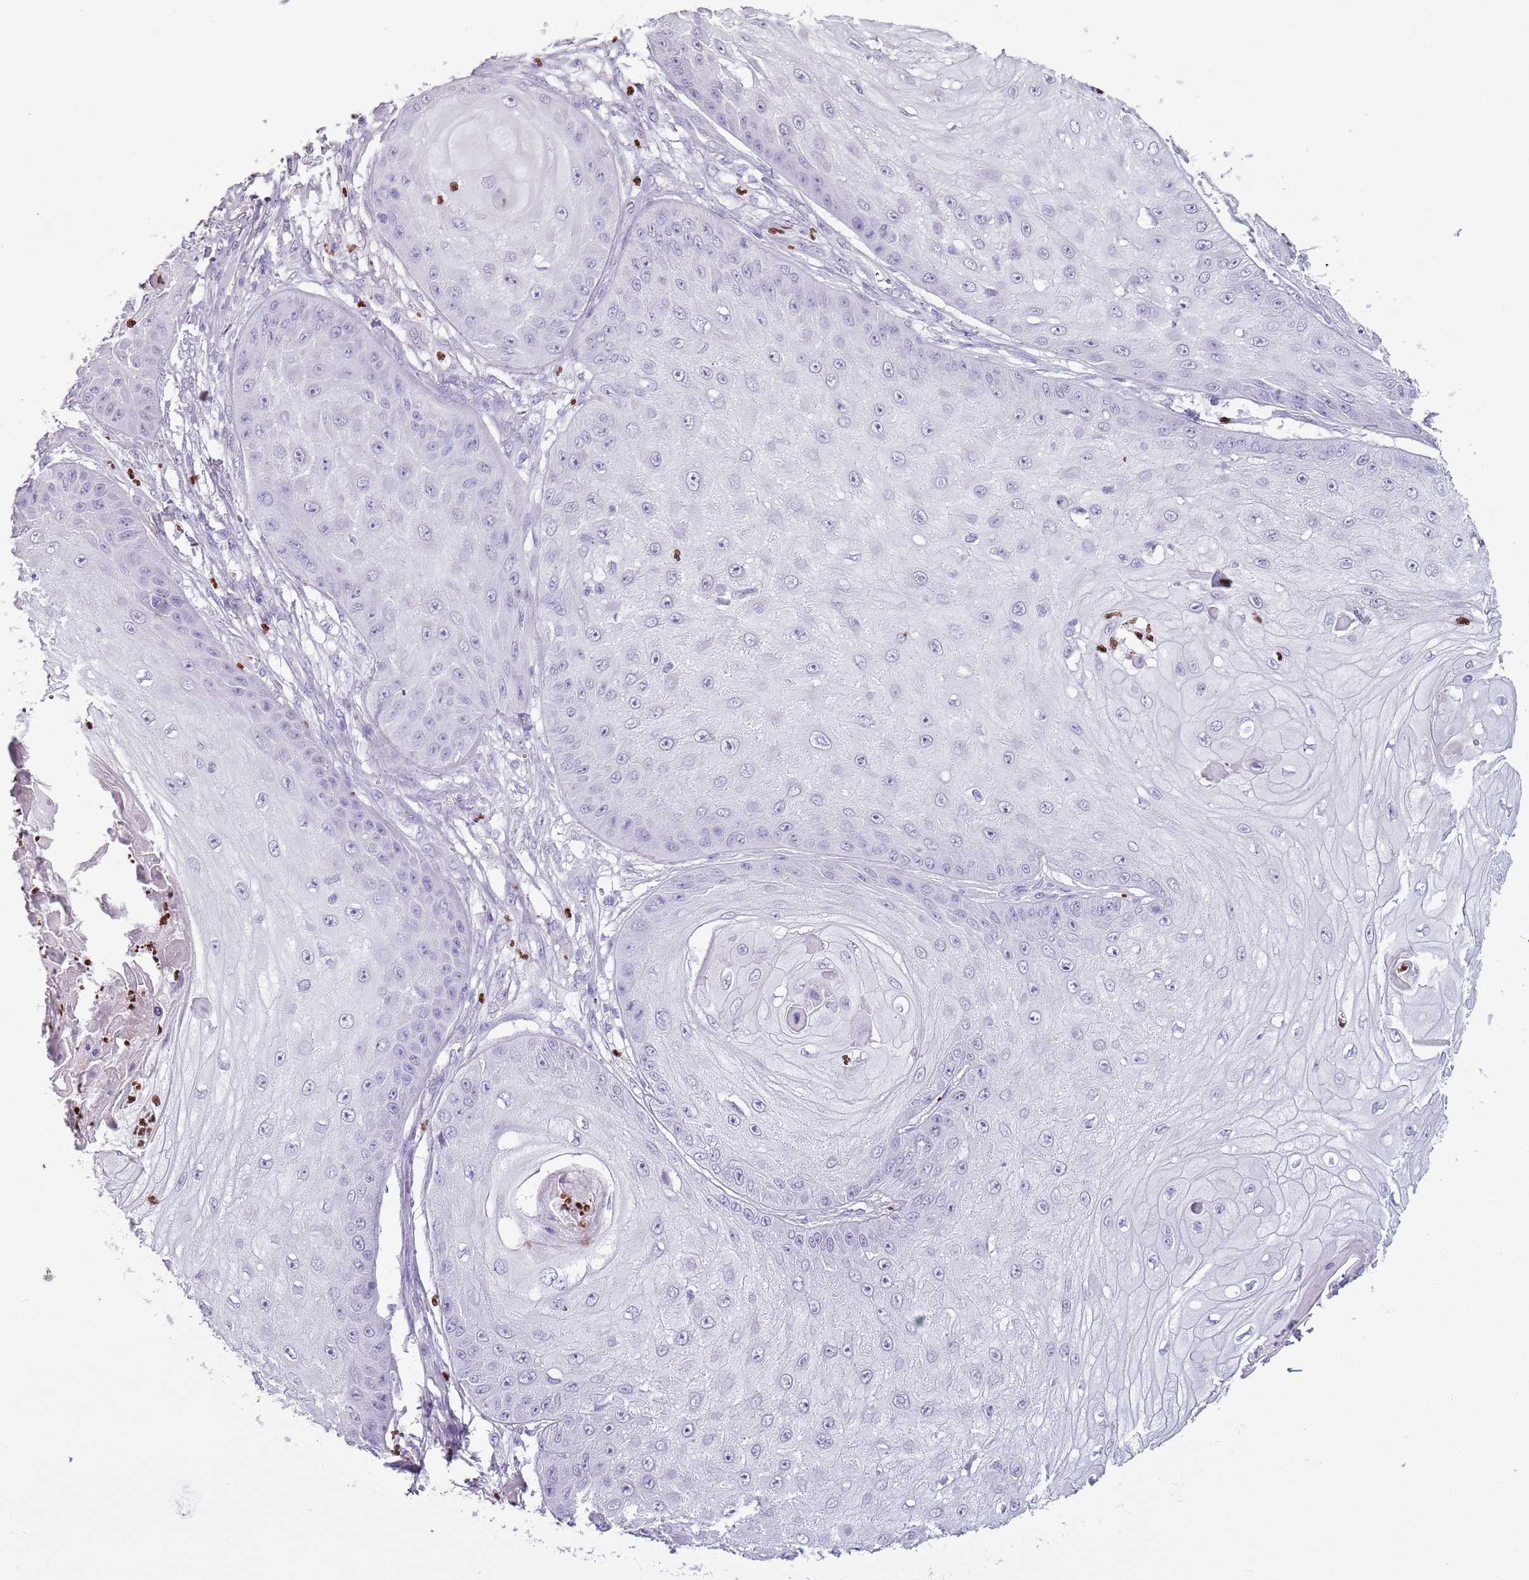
{"staining": {"intensity": "negative", "quantity": "none", "location": "none"}, "tissue": "skin cancer", "cell_type": "Tumor cells", "image_type": "cancer", "snomed": [{"axis": "morphology", "description": "Squamous cell carcinoma, NOS"}, {"axis": "topography", "description": "Skin"}], "caption": "IHC micrograph of neoplastic tissue: human skin squamous cell carcinoma stained with DAB (3,3'-diaminobenzidine) shows no significant protein expression in tumor cells. (Stains: DAB (3,3'-diaminobenzidine) immunohistochemistry with hematoxylin counter stain, Microscopy: brightfield microscopy at high magnification).", "gene": "CELF6", "patient": {"sex": "male", "age": 70}}